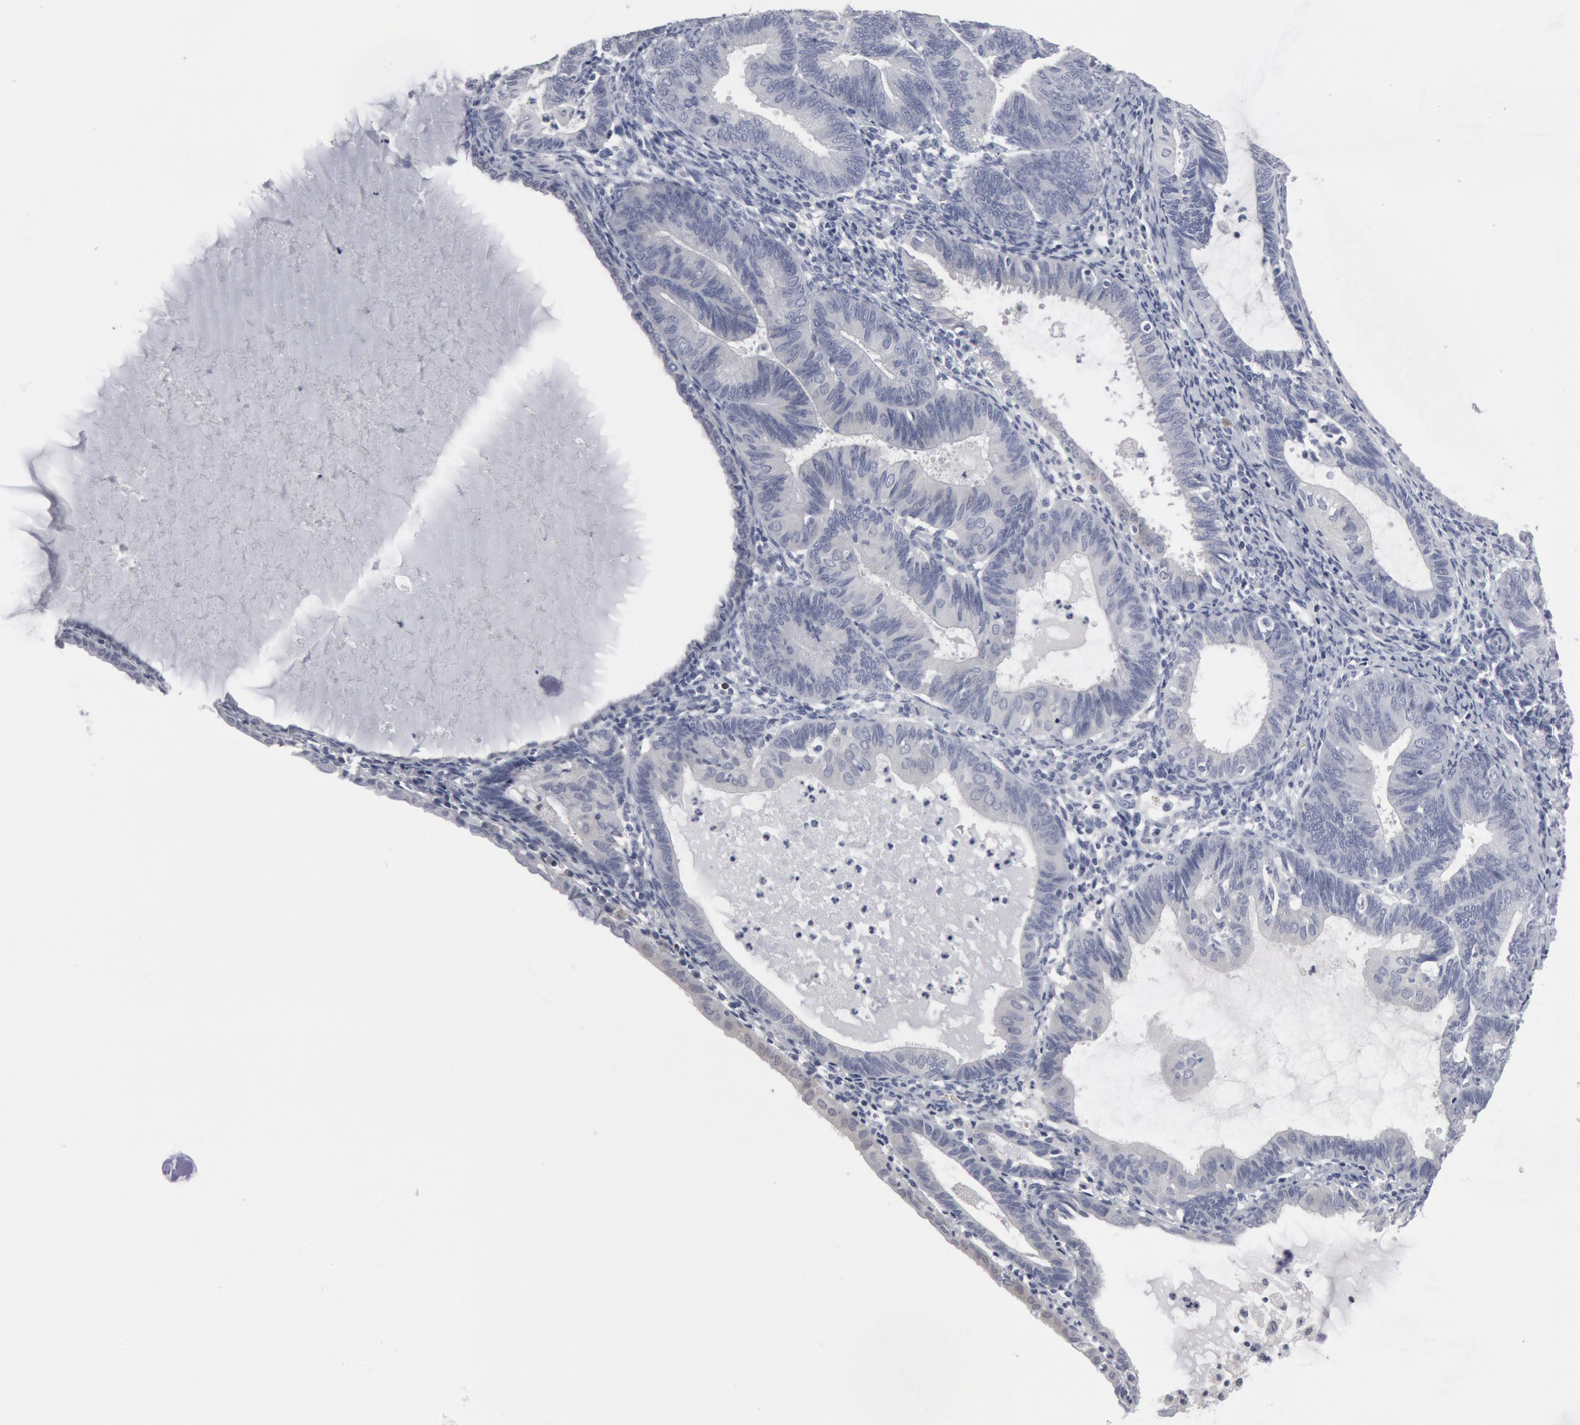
{"staining": {"intensity": "negative", "quantity": "none", "location": "none"}, "tissue": "endometrial cancer", "cell_type": "Tumor cells", "image_type": "cancer", "snomed": [{"axis": "morphology", "description": "Adenocarcinoma, NOS"}, {"axis": "topography", "description": "Endometrium"}], "caption": "Endometrial adenocarcinoma was stained to show a protein in brown. There is no significant staining in tumor cells.", "gene": "DMC1", "patient": {"sex": "female", "age": 63}}